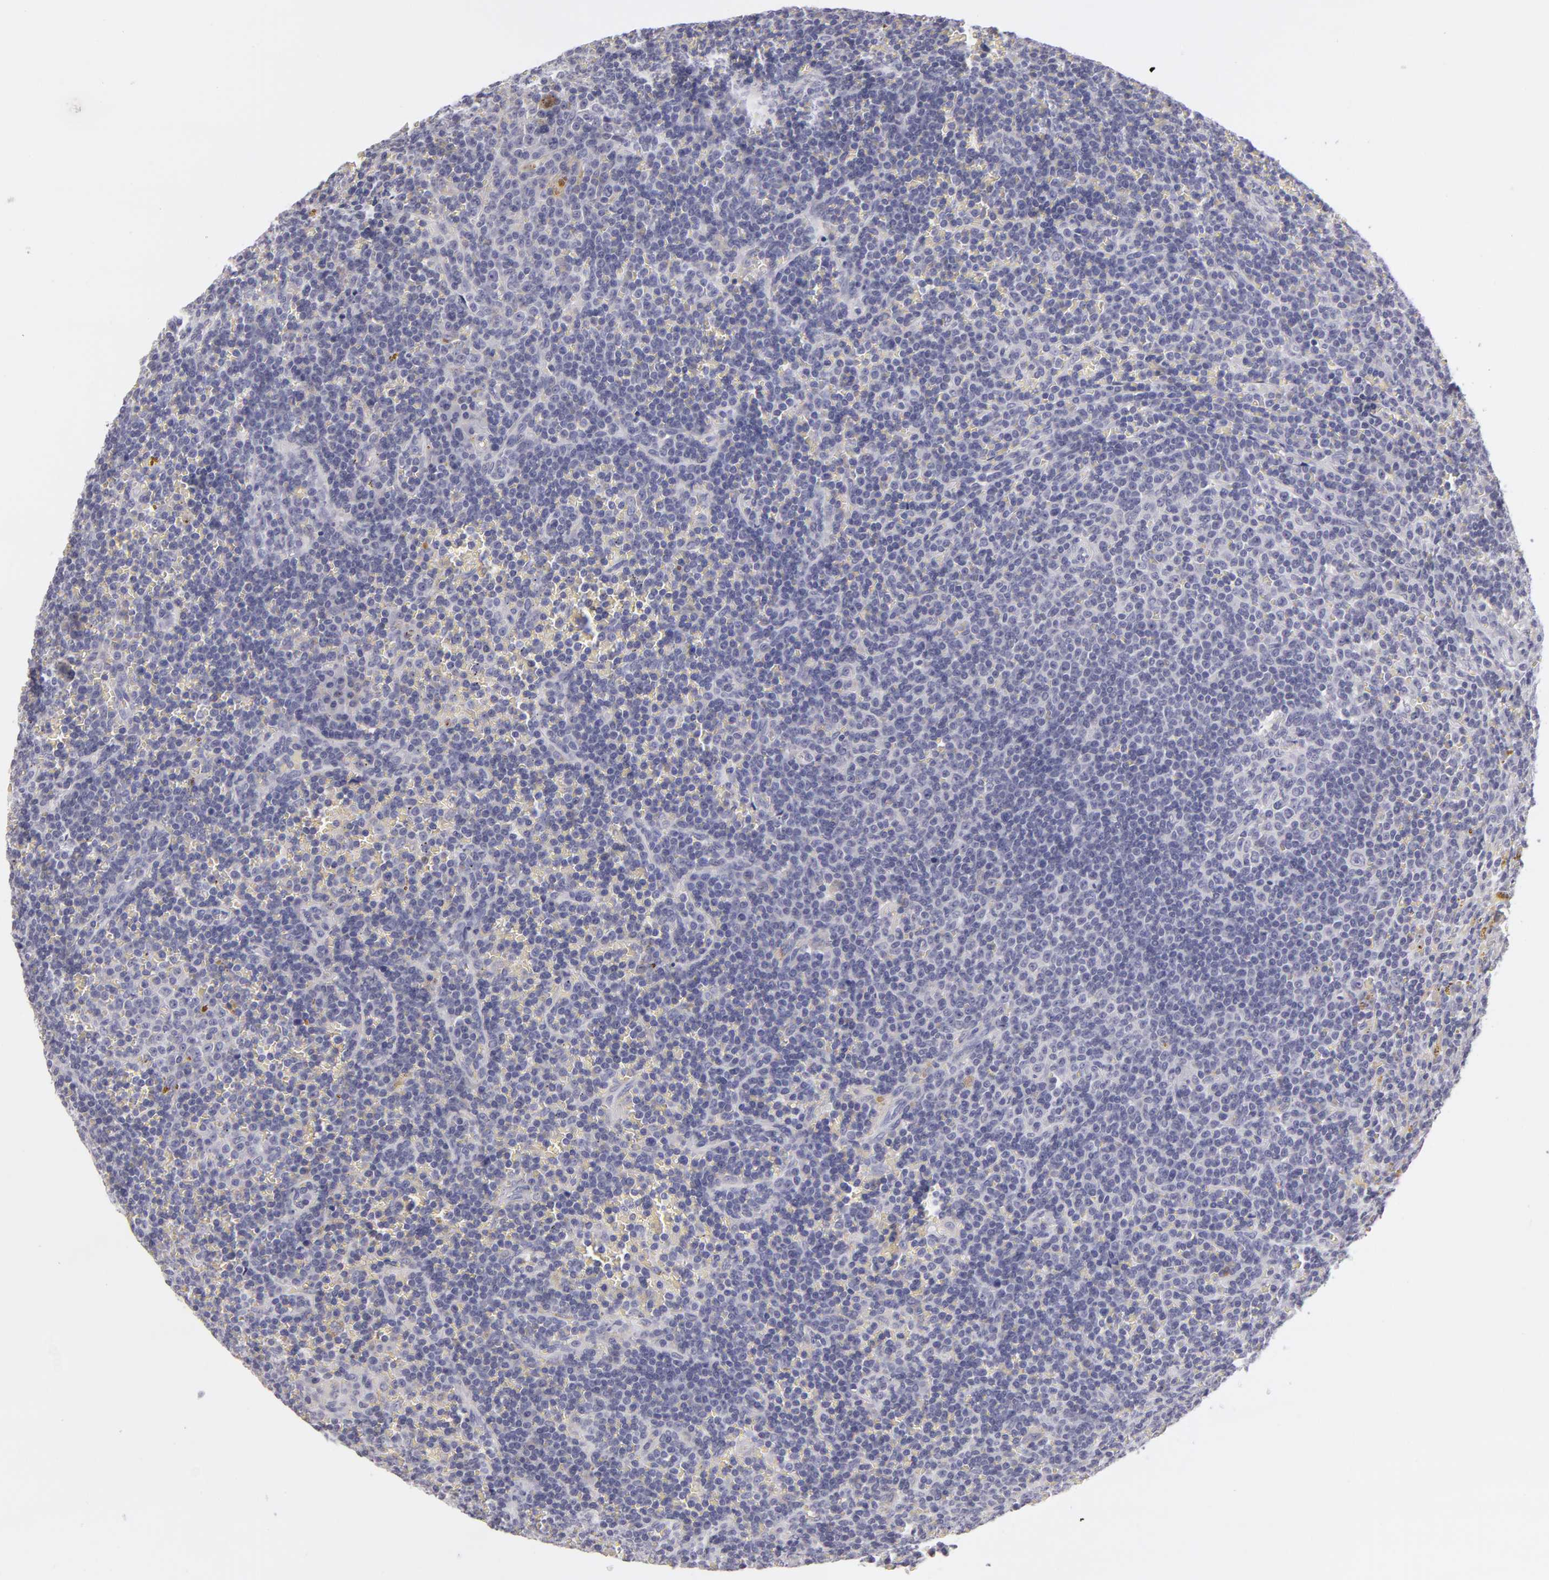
{"staining": {"intensity": "negative", "quantity": "none", "location": "none"}, "tissue": "lymphoma", "cell_type": "Tumor cells", "image_type": "cancer", "snomed": [{"axis": "morphology", "description": "Malignant lymphoma, non-Hodgkin's type, Low grade"}, {"axis": "topography", "description": "Spleen"}], "caption": "Lymphoma was stained to show a protein in brown. There is no significant positivity in tumor cells. The staining was performed using DAB (3,3'-diaminobenzidine) to visualize the protein expression in brown, while the nuclei were stained in blue with hematoxylin (Magnification: 20x).", "gene": "TNNC1", "patient": {"sex": "male", "age": 80}}